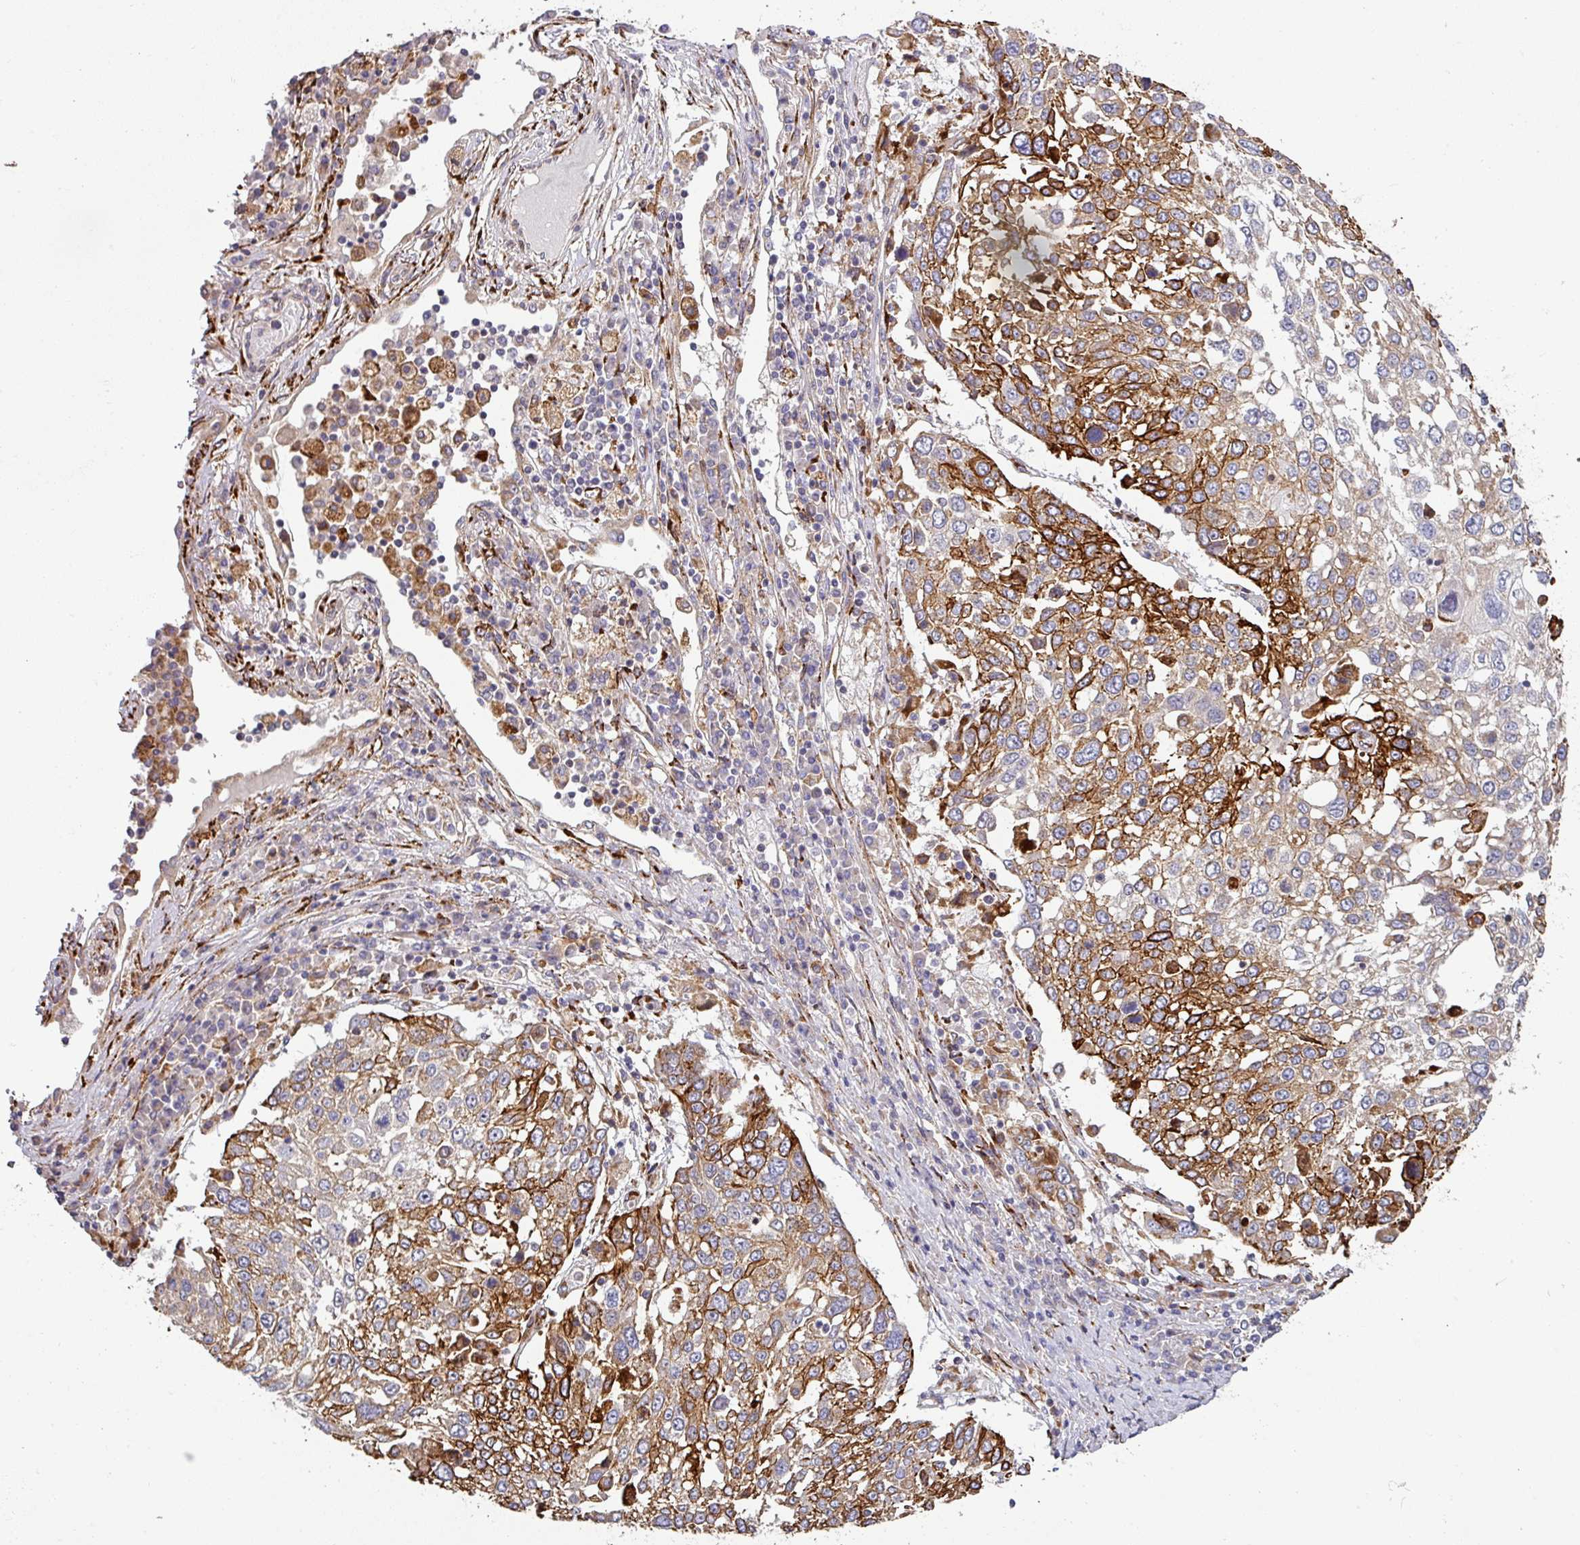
{"staining": {"intensity": "strong", "quantity": "25%-75%", "location": "cytoplasmic/membranous"}, "tissue": "lung cancer", "cell_type": "Tumor cells", "image_type": "cancer", "snomed": [{"axis": "morphology", "description": "Squamous cell carcinoma, NOS"}, {"axis": "topography", "description": "Lung"}], "caption": "Lung cancer (squamous cell carcinoma) was stained to show a protein in brown. There is high levels of strong cytoplasmic/membranous expression in about 25%-75% of tumor cells. (brown staining indicates protein expression, while blue staining denotes nuclei).", "gene": "ZNF268", "patient": {"sex": "male", "age": 65}}